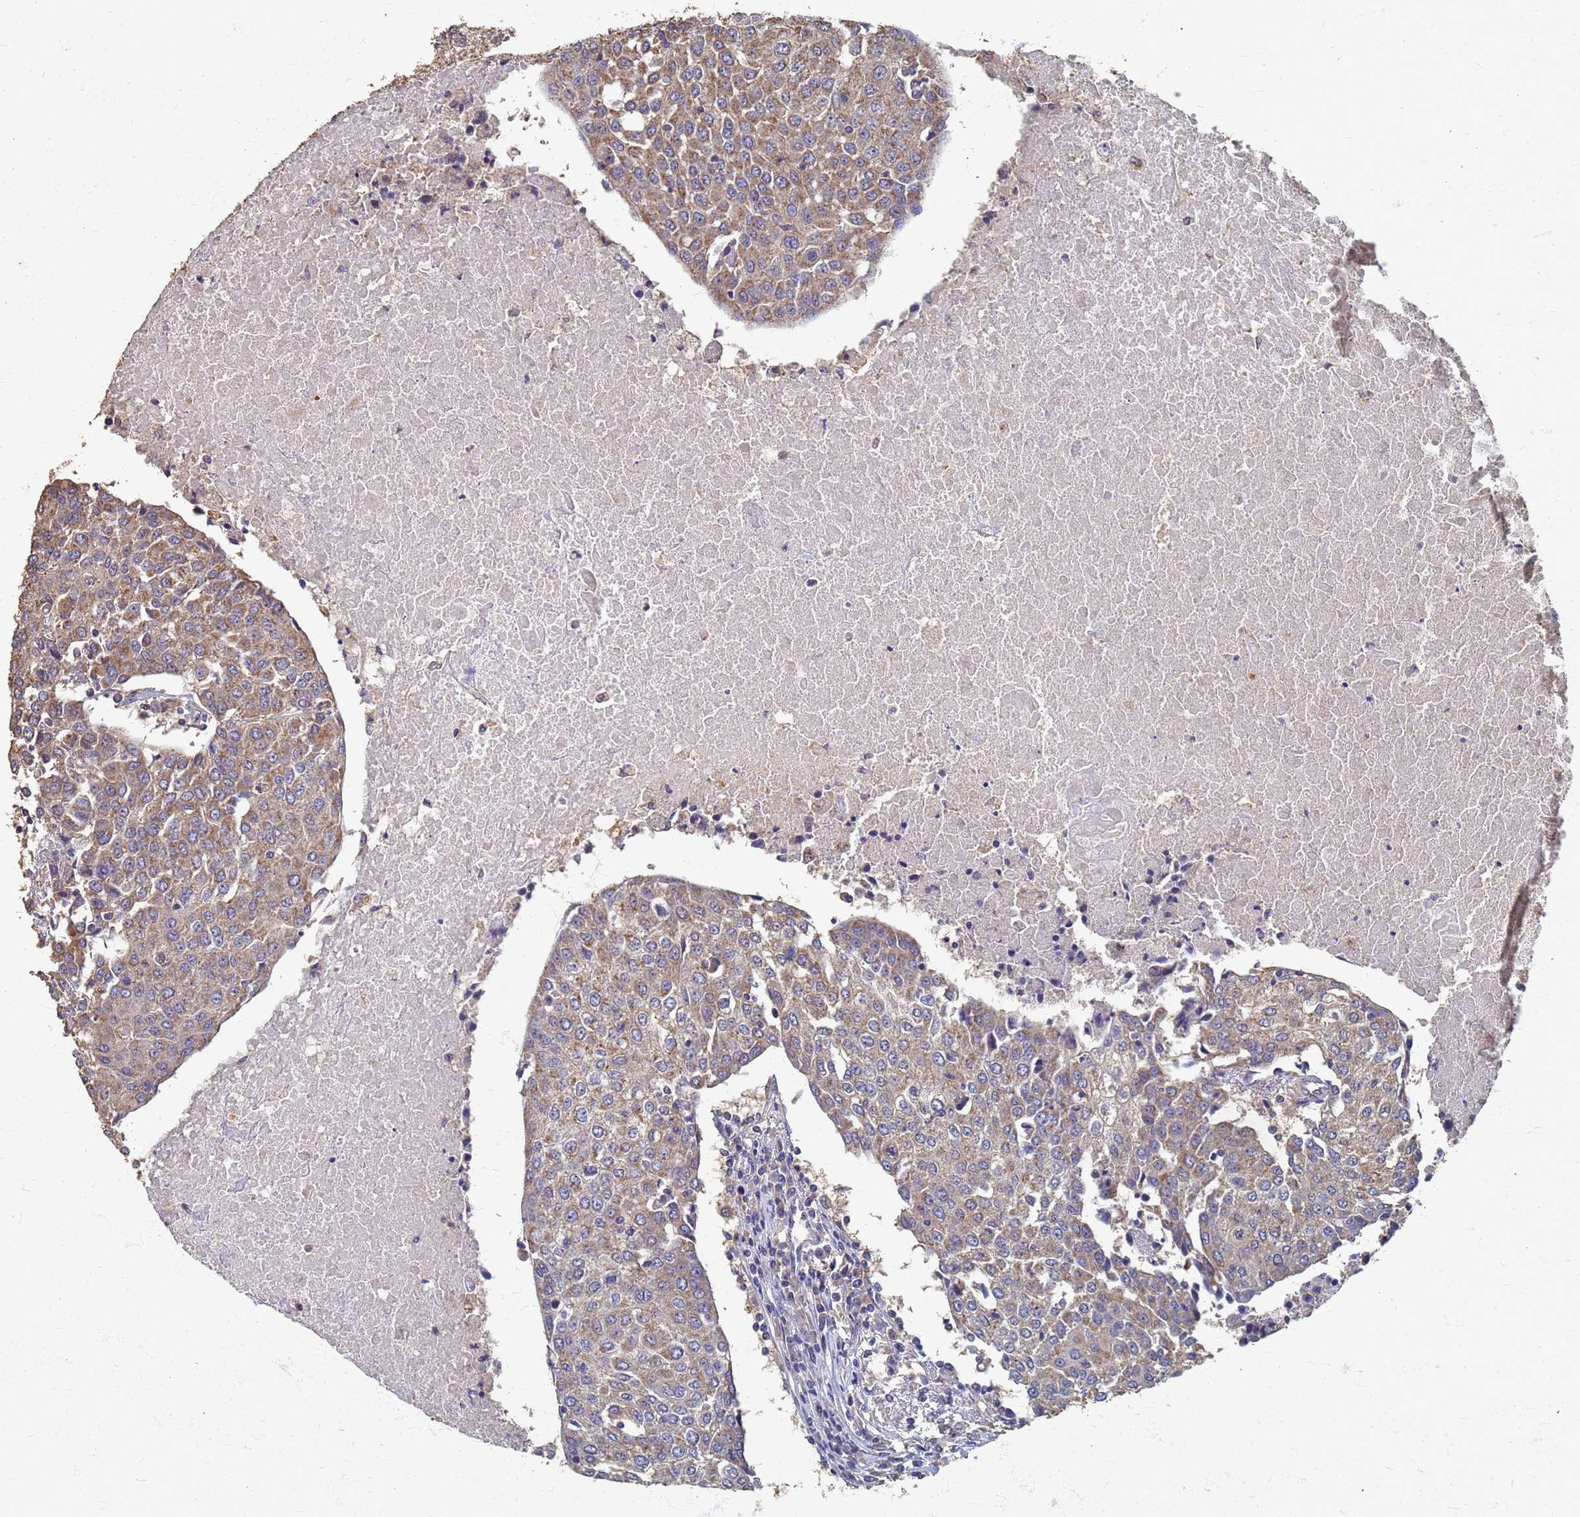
{"staining": {"intensity": "moderate", "quantity": "25%-75%", "location": "cytoplasmic/membranous"}, "tissue": "urothelial cancer", "cell_type": "Tumor cells", "image_type": "cancer", "snomed": [{"axis": "morphology", "description": "Urothelial carcinoma, High grade"}, {"axis": "topography", "description": "Urinary bladder"}], "caption": "Protein staining by immunohistochemistry (IHC) exhibits moderate cytoplasmic/membranous staining in approximately 25%-75% of tumor cells in urothelial cancer. The staining was performed using DAB (3,3'-diaminobenzidine) to visualize the protein expression in brown, while the nuclei were stained in blue with hematoxylin (Magnification: 20x).", "gene": "DPH5", "patient": {"sex": "female", "age": 85}}